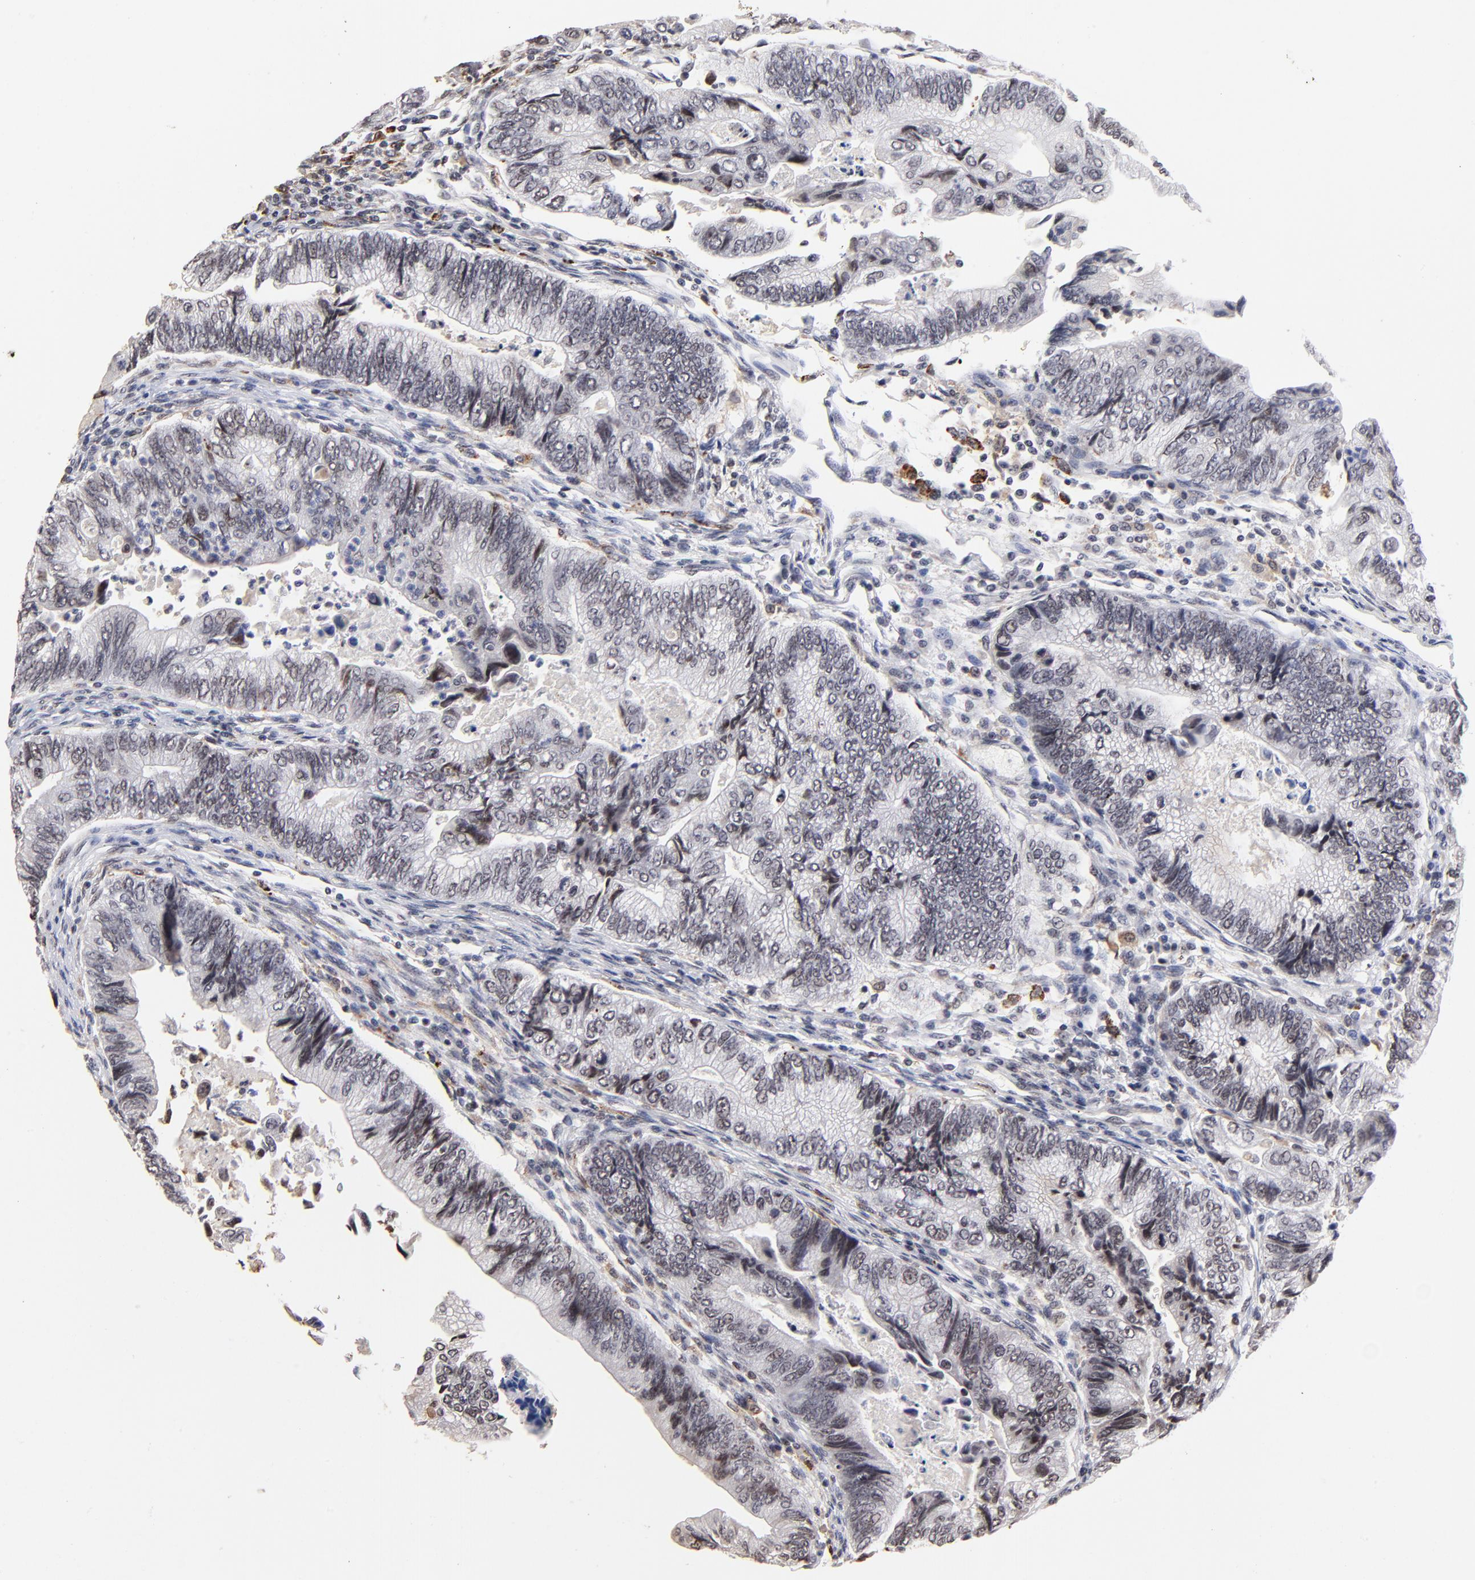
{"staining": {"intensity": "moderate", "quantity": "<25%", "location": "nuclear"}, "tissue": "colorectal cancer", "cell_type": "Tumor cells", "image_type": "cancer", "snomed": [{"axis": "morphology", "description": "Adenocarcinoma, NOS"}, {"axis": "topography", "description": "Colon"}], "caption": "Immunohistochemical staining of adenocarcinoma (colorectal) shows low levels of moderate nuclear expression in about <25% of tumor cells.", "gene": "ZNF146", "patient": {"sex": "female", "age": 11}}